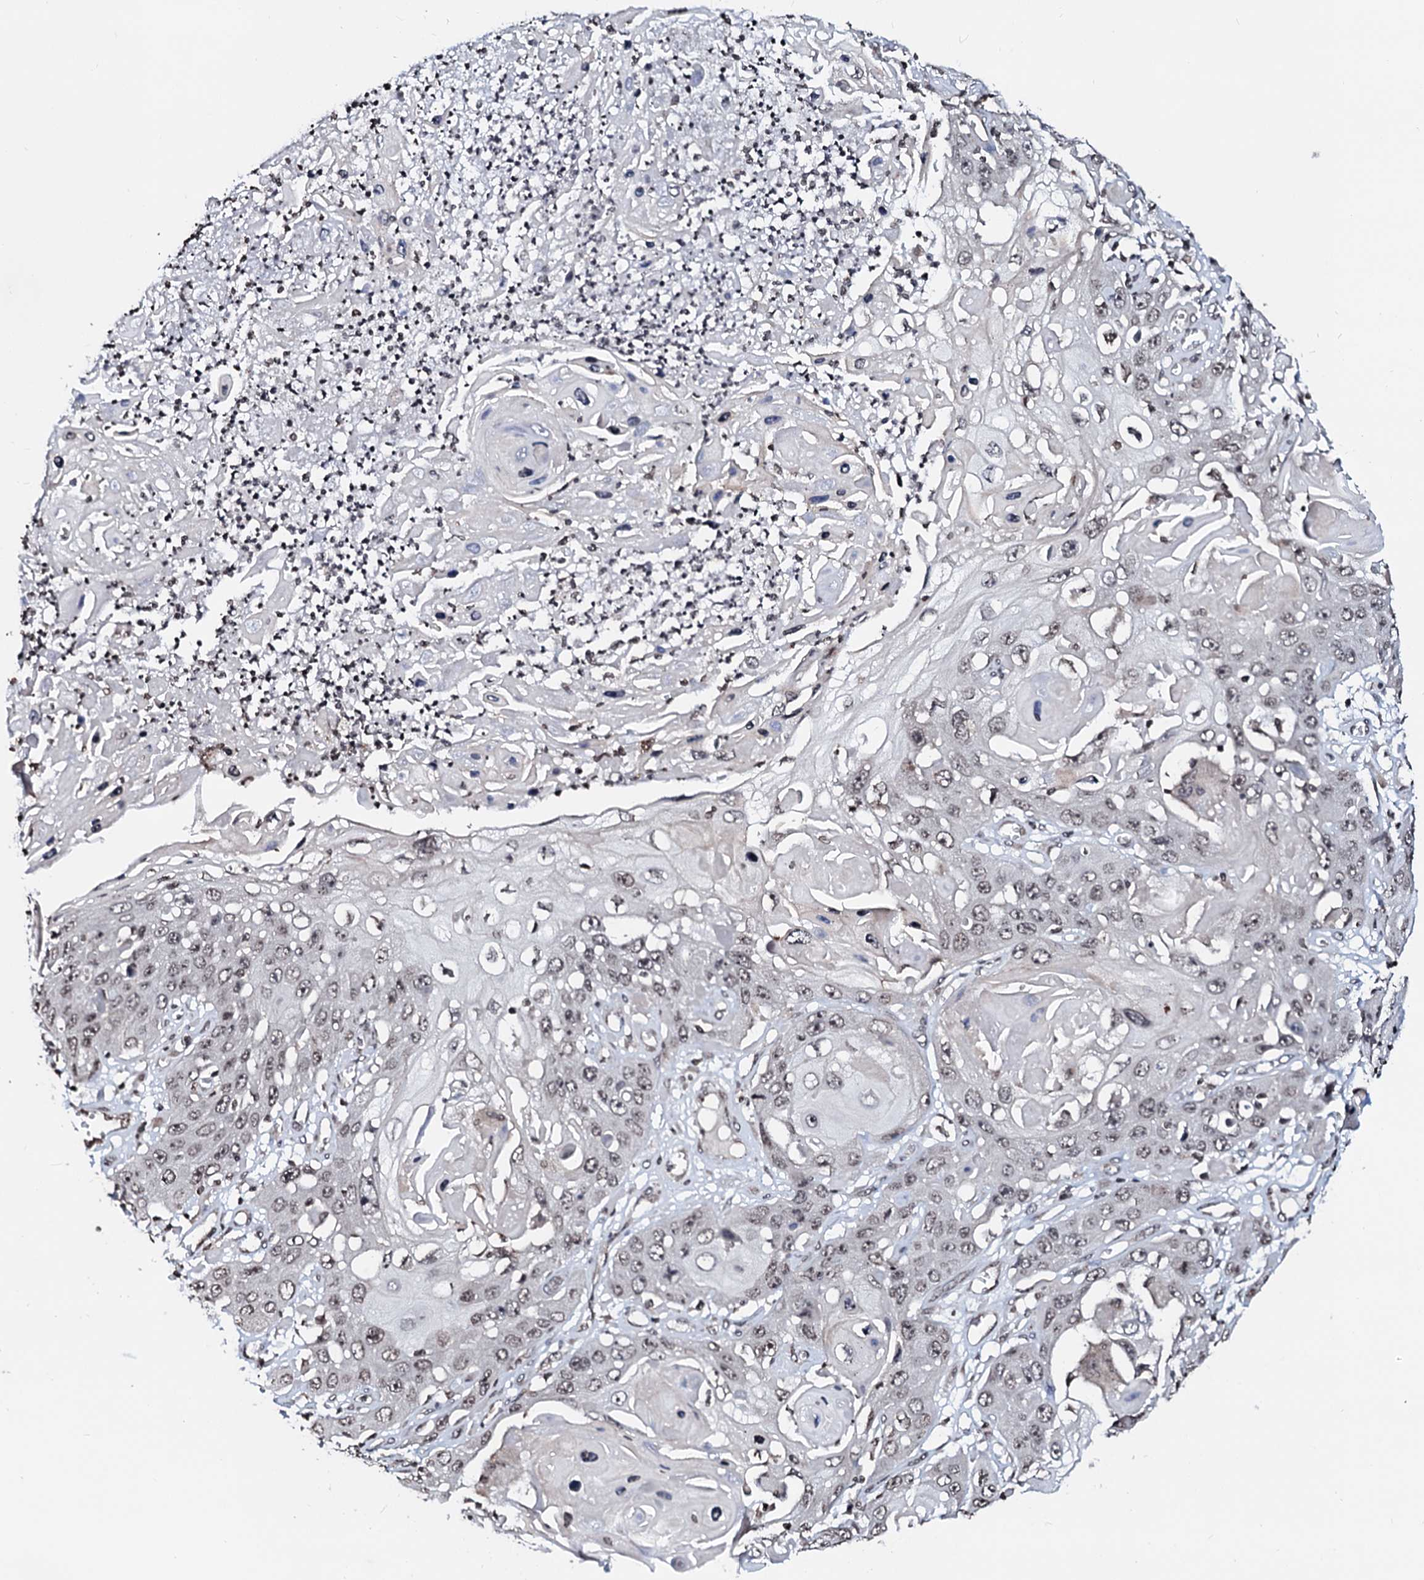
{"staining": {"intensity": "weak", "quantity": "25%-75%", "location": "nuclear"}, "tissue": "skin cancer", "cell_type": "Tumor cells", "image_type": "cancer", "snomed": [{"axis": "morphology", "description": "Squamous cell carcinoma, NOS"}, {"axis": "topography", "description": "Skin"}], "caption": "Protein expression analysis of skin squamous cell carcinoma demonstrates weak nuclear positivity in about 25%-75% of tumor cells.", "gene": "LSM11", "patient": {"sex": "male", "age": 55}}